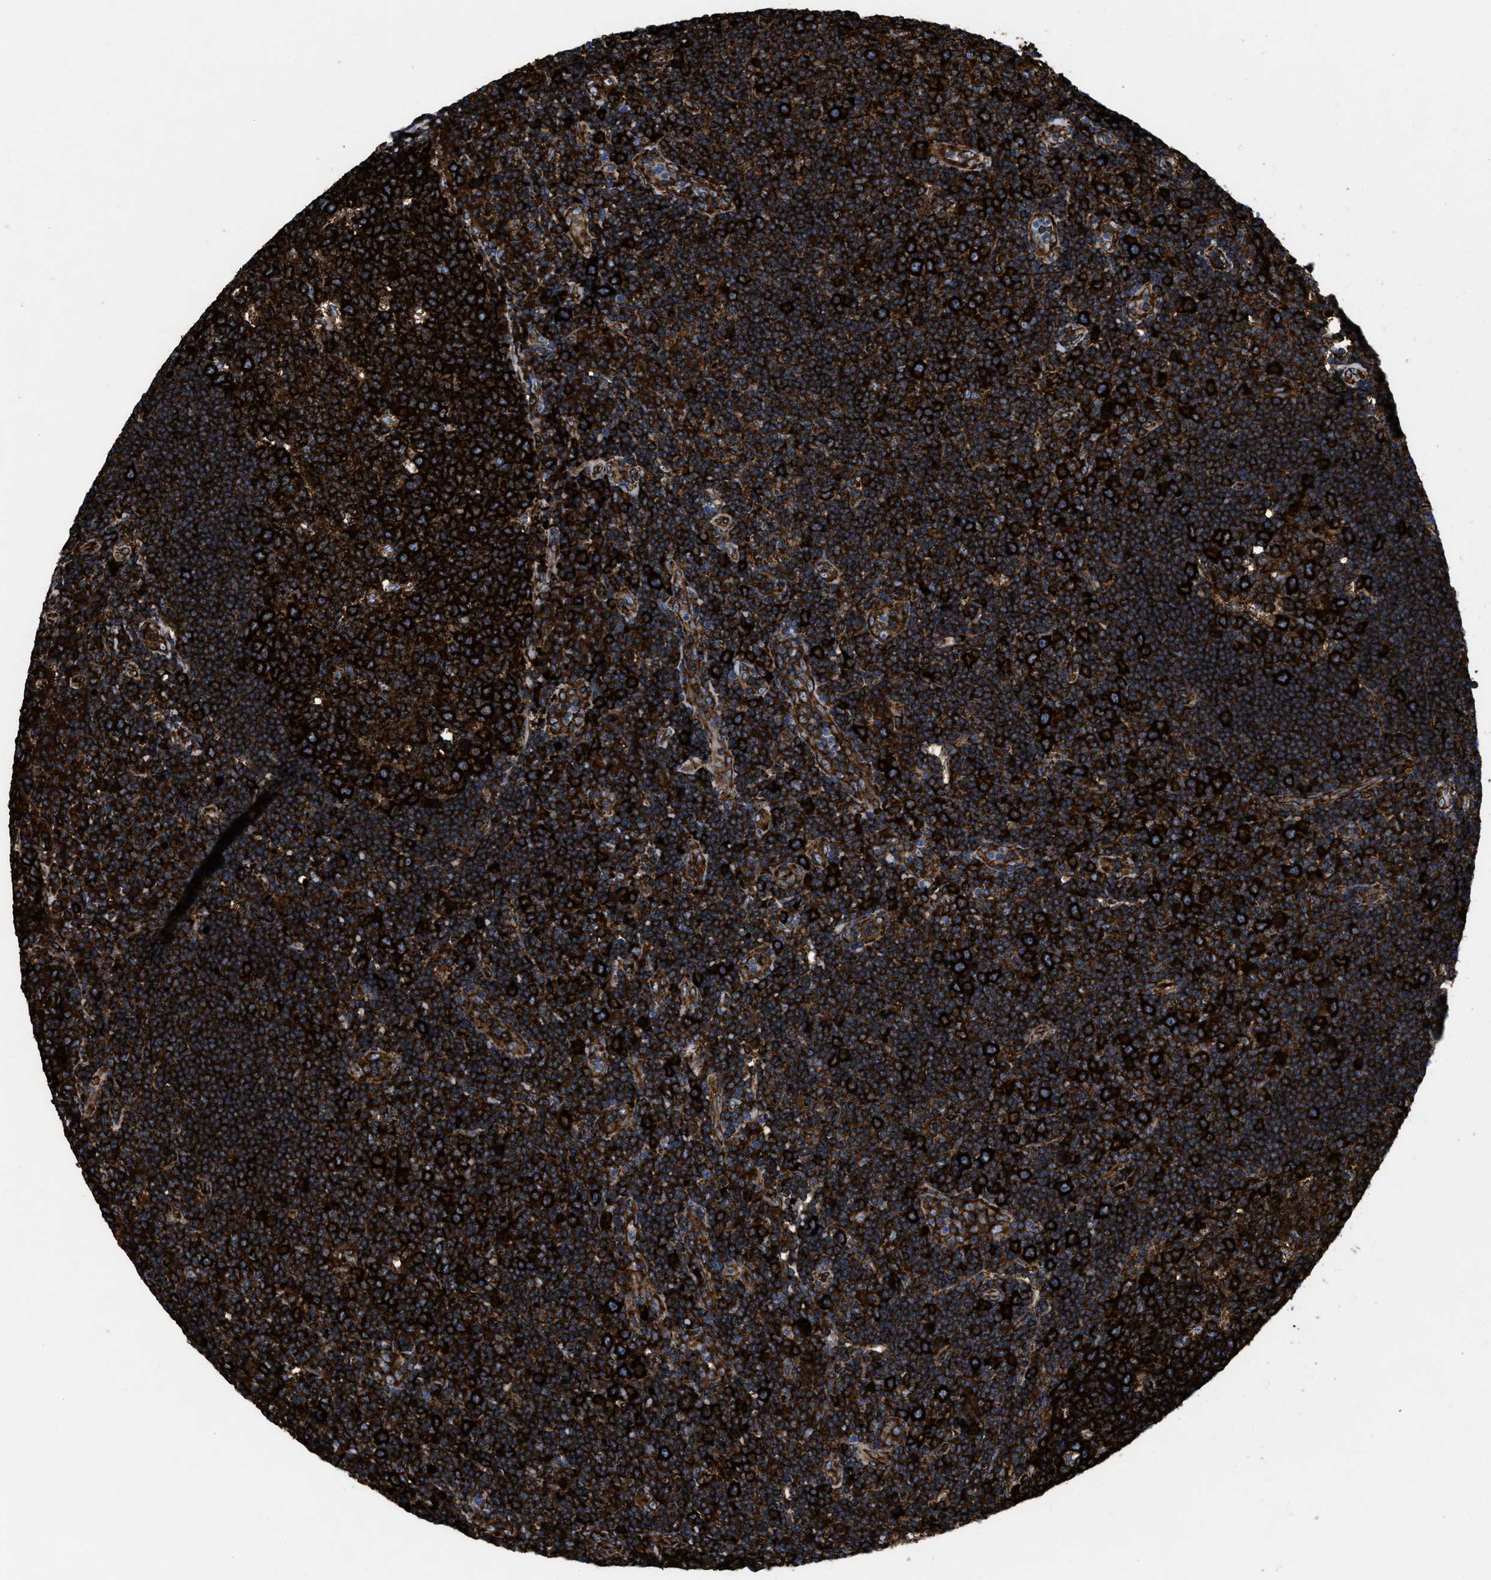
{"staining": {"intensity": "strong", "quantity": ">75%", "location": "cytoplasmic/membranous"}, "tissue": "tonsil", "cell_type": "Germinal center cells", "image_type": "normal", "snomed": [{"axis": "morphology", "description": "Normal tissue, NOS"}, {"axis": "topography", "description": "Tonsil"}], "caption": "Tonsil stained with DAB (3,3'-diaminobenzidine) IHC reveals high levels of strong cytoplasmic/membranous expression in approximately >75% of germinal center cells.", "gene": "CAPRIN1", "patient": {"sex": "female", "age": 40}}